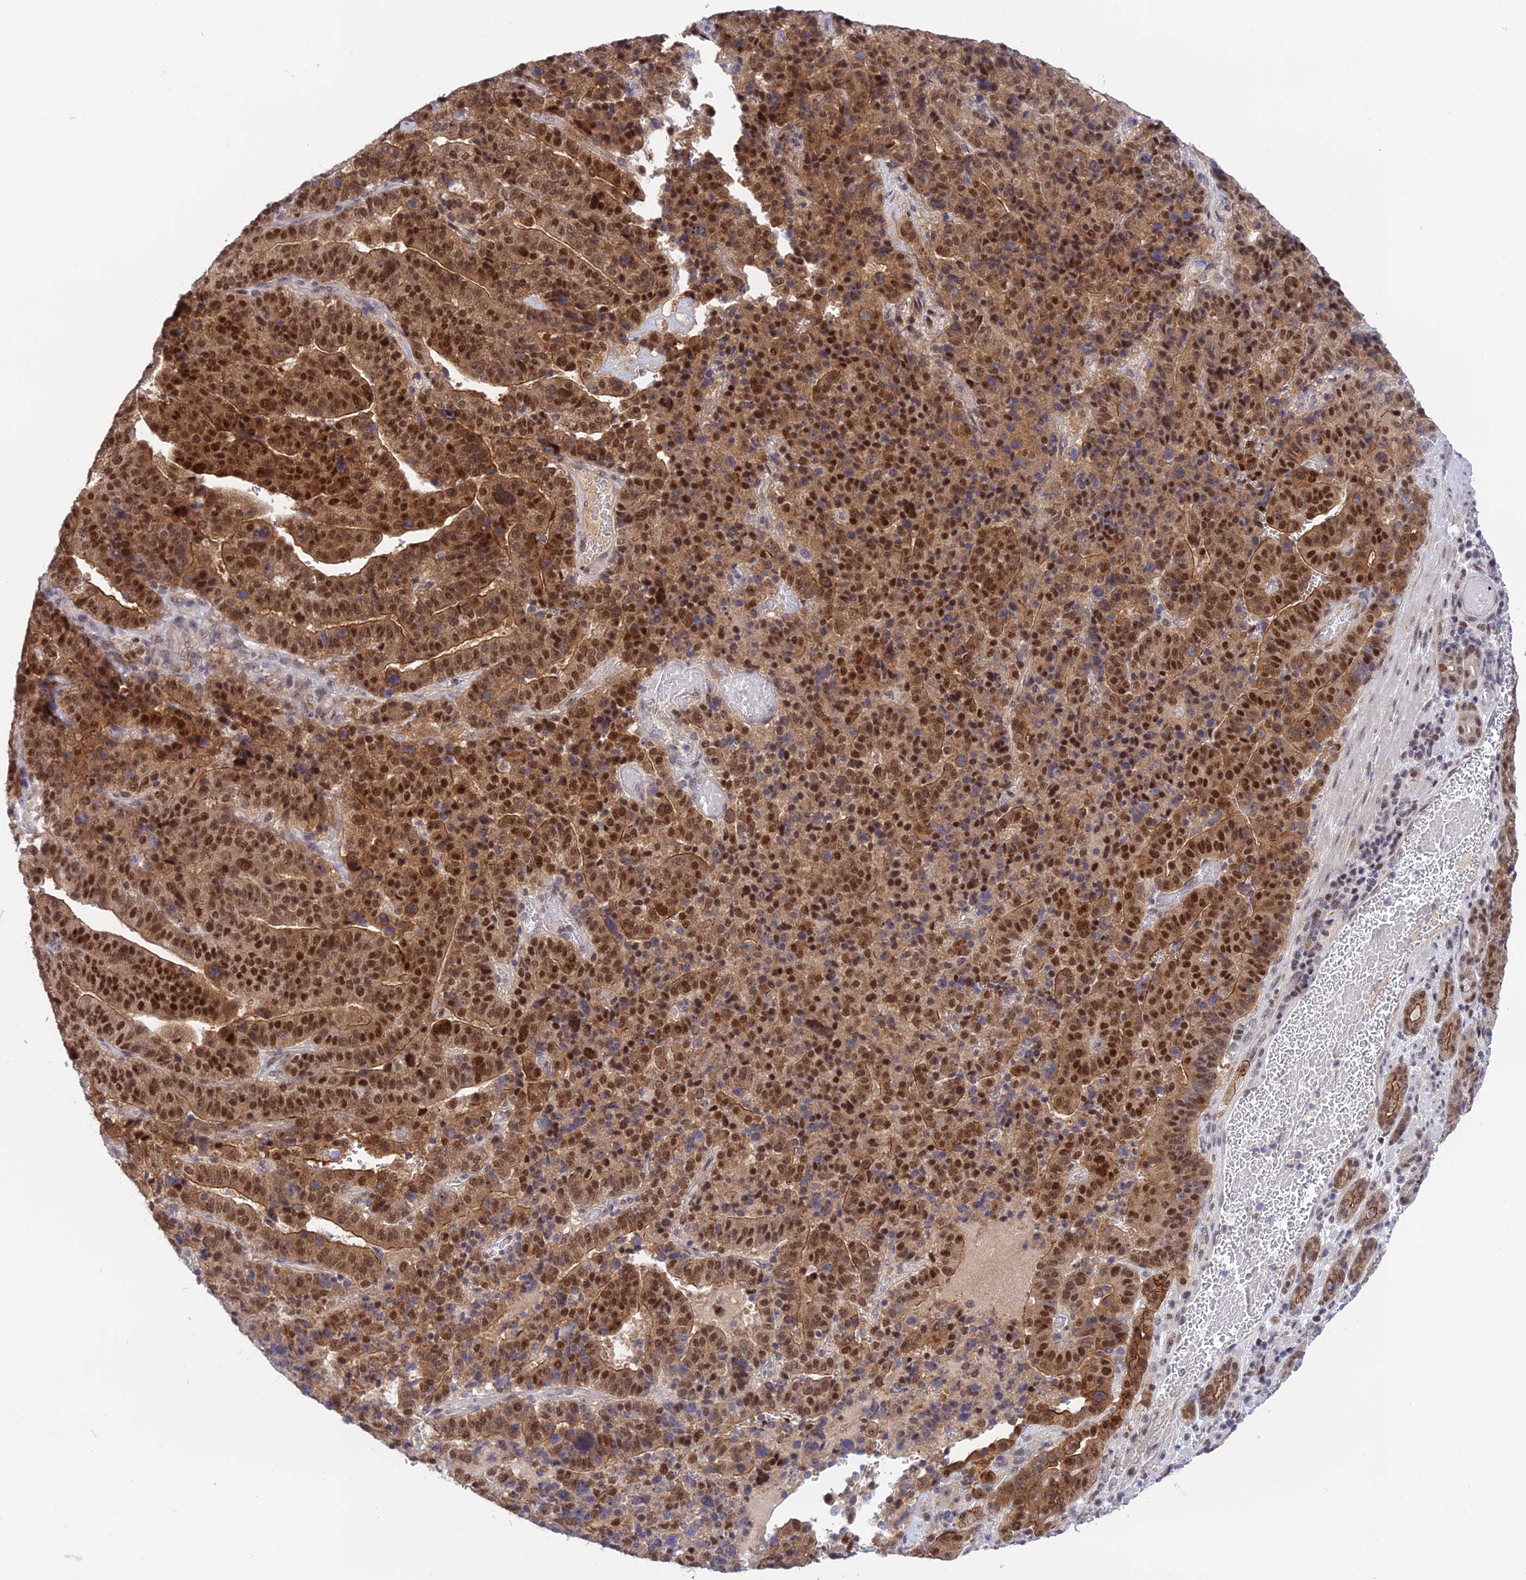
{"staining": {"intensity": "strong", "quantity": ">75%", "location": "cytoplasmic/membranous,nuclear"}, "tissue": "stomach cancer", "cell_type": "Tumor cells", "image_type": "cancer", "snomed": [{"axis": "morphology", "description": "Adenocarcinoma, NOS"}, {"axis": "topography", "description": "Stomach"}], "caption": "Stomach adenocarcinoma was stained to show a protein in brown. There is high levels of strong cytoplasmic/membranous and nuclear expression in approximately >75% of tumor cells. The staining is performed using DAB (3,3'-diaminobenzidine) brown chromogen to label protein expression. The nuclei are counter-stained blue using hematoxylin.", "gene": "TCEA1", "patient": {"sex": "male", "age": 48}}